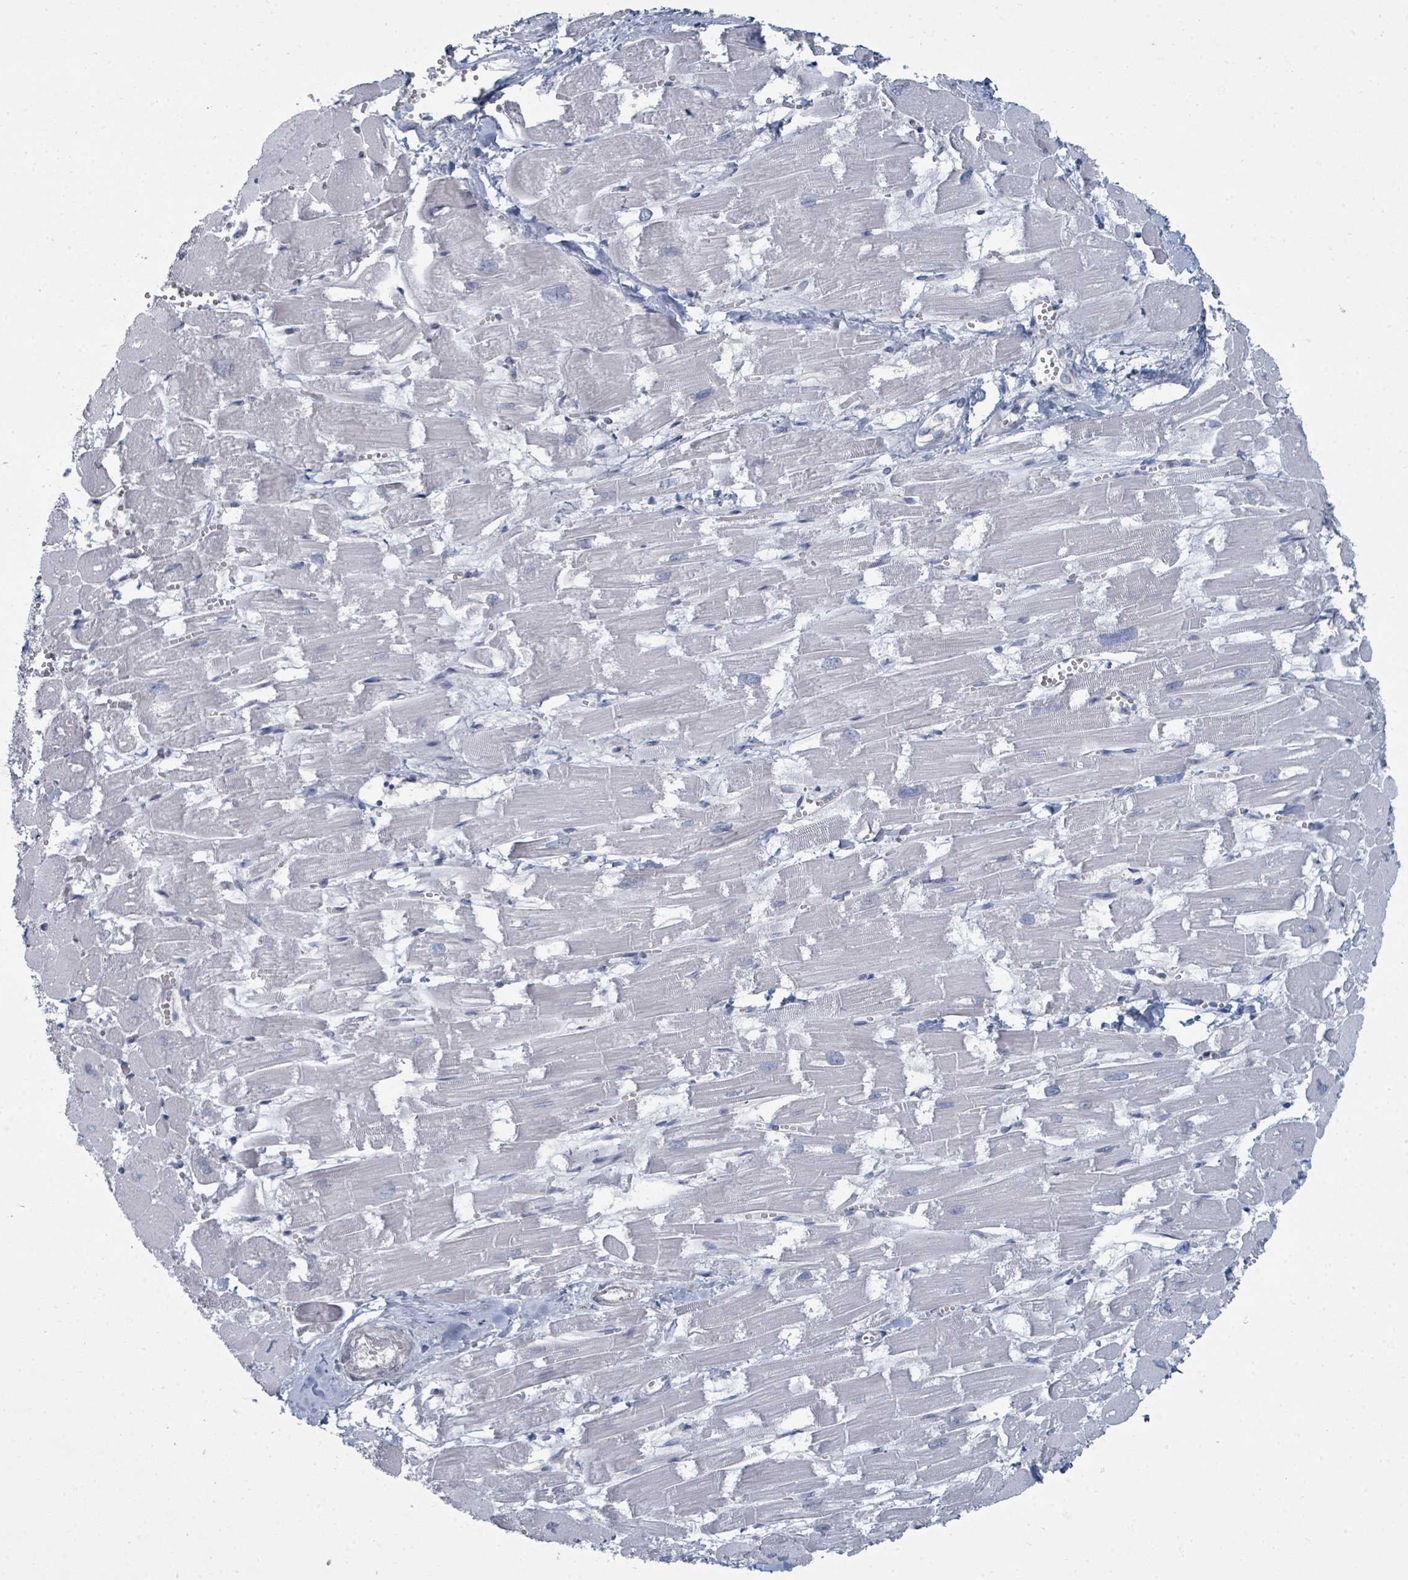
{"staining": {"intensity": "negative", "quantity": "none", "location": "none"}, "tissue": "heart muscle", "cell_type": "Cardiomyocytes", "image_type": "normal", "snomed": [{"axis": "morphology", "description": "Normal tissue, NOS"}, {"axis": "topography", "description": "Heart"}], "caption": "An image of human heart muscle is negative for staining in cardiomyocytes. (Brightfield microscopy of DAB (3,3'-diaminobenzidine) IHC at high magnification).", "gene": "SLC25A45", "patient": {"sex": "male", "age": 54}}